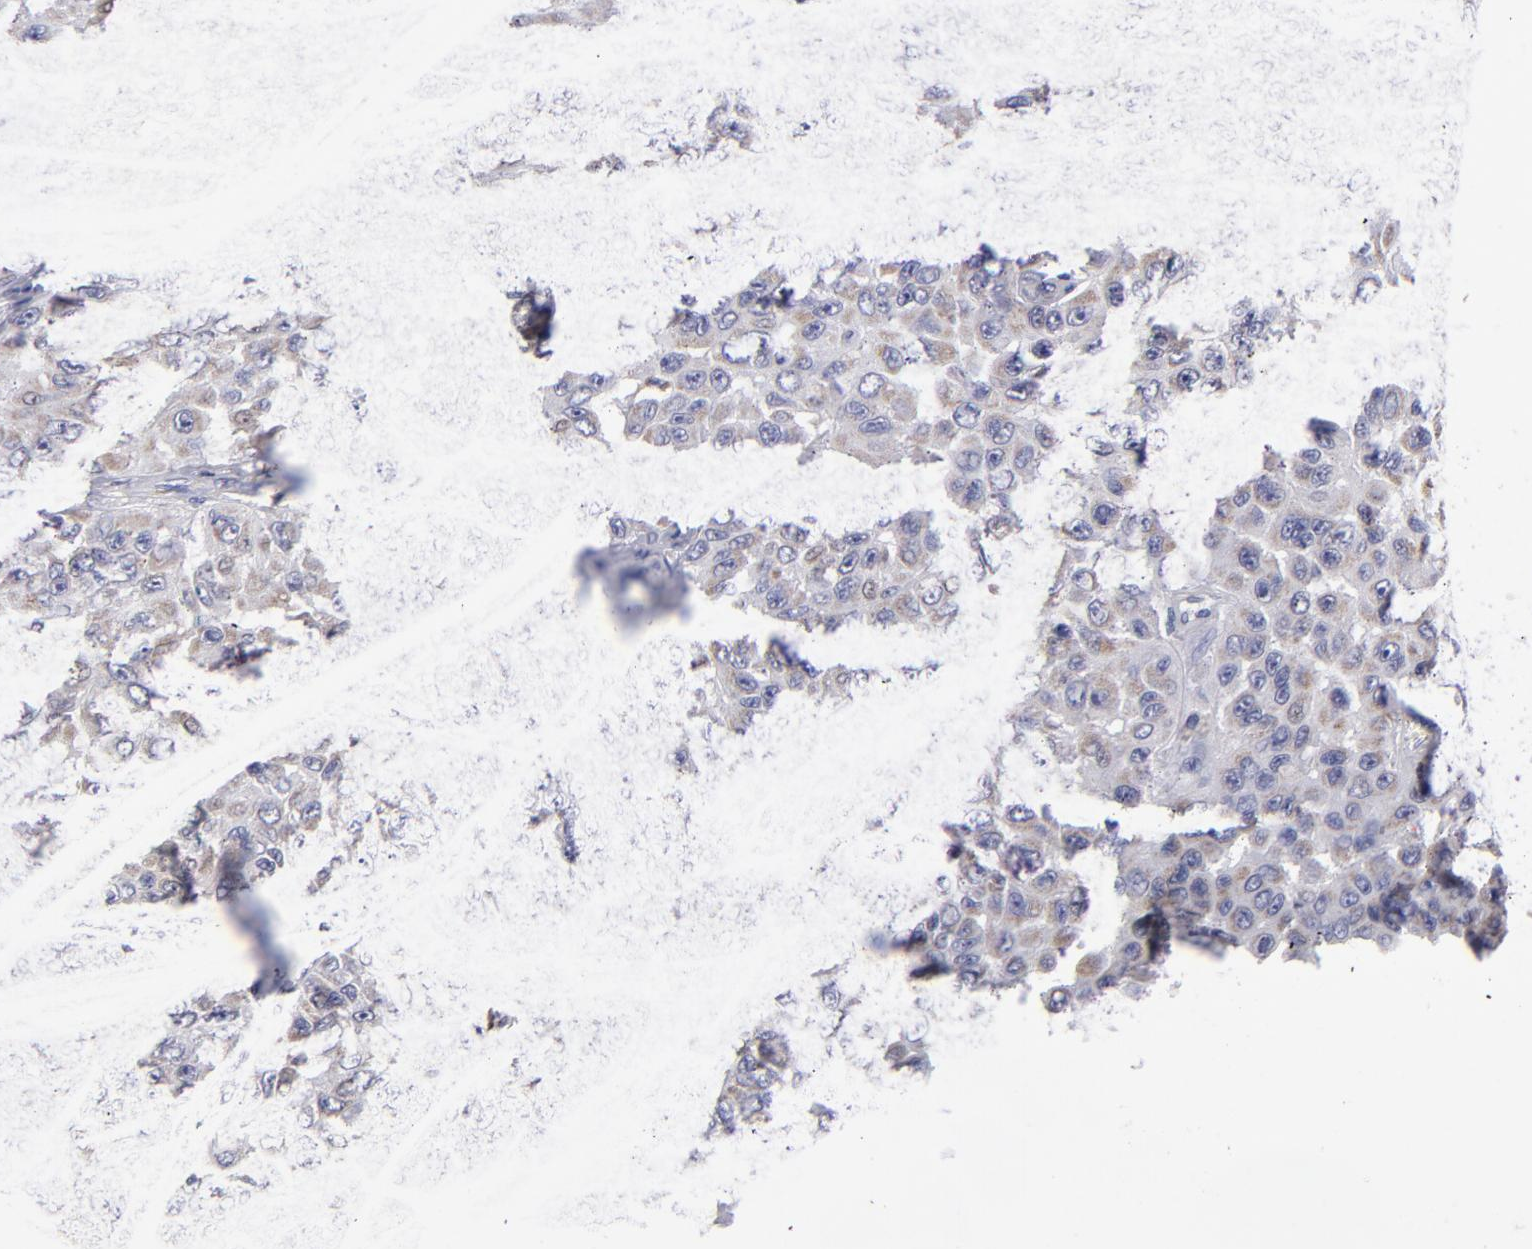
{"staining": {"intensity": "weak", "quantity": ">75%", "location": "cytoplasmic/membranous"}, "tissue": "melanoma", "cell_type": "Tumor cells", "image_type": "cancer", "snomed": [{"axis": "morphology", "description": "Malignant melanoma, NOS"}, {"axis": "topography", "description": "Skin"}], "caption": "Immunohistochemical staining of human malignant melanoma exhibits low levels of weak cytoplasmic/membranous protein staining in approximately >75% of tumor cells.", "gene": "FGR", "patient": {"sex": "male", "age": 30}}